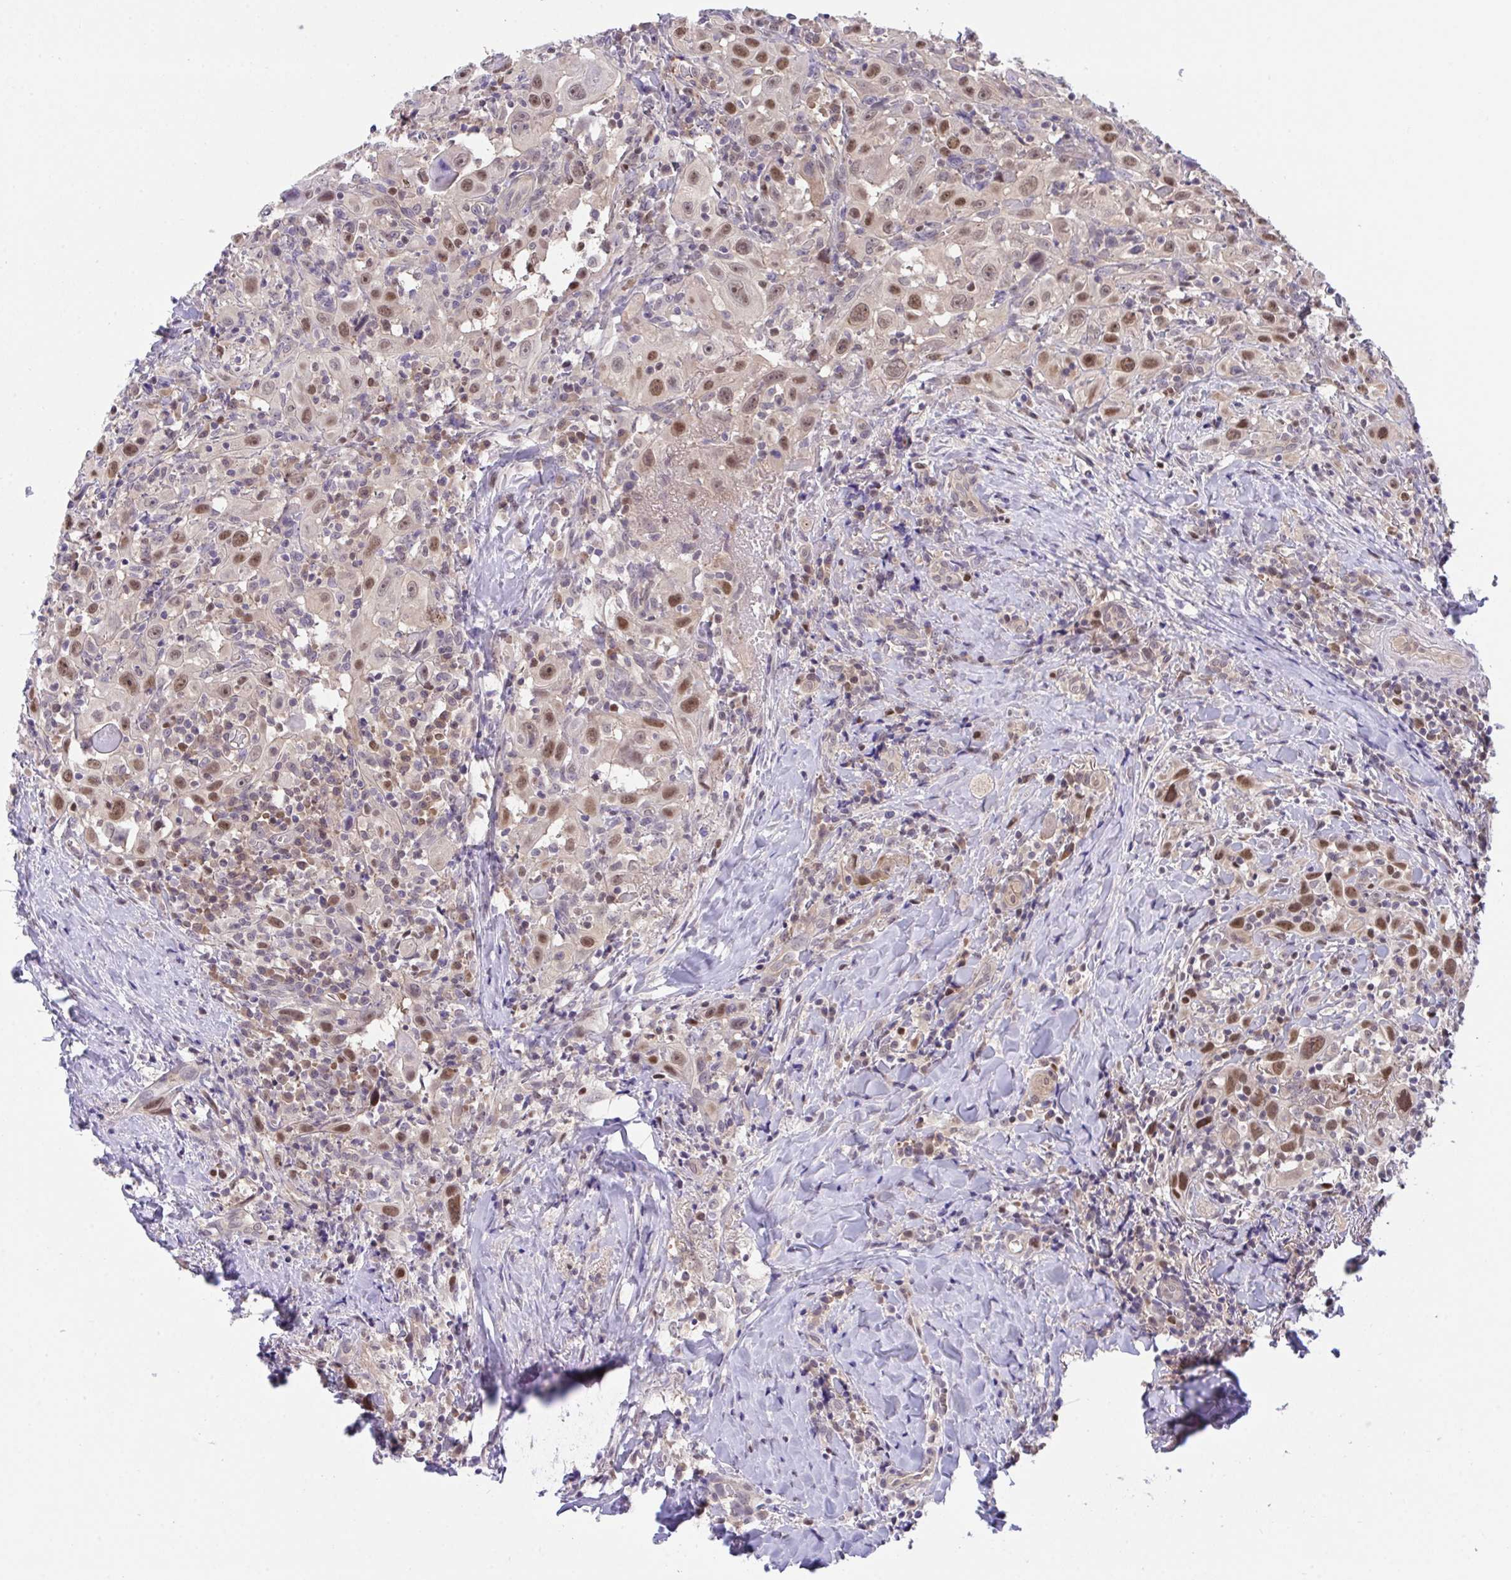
{"staining": {"intensity": "moderate", "quantity": ">75%", "location": "nuclear"}, "tissue": "head and neck cancer", "cell_type": "Tumor cells", "image_type": "cancer", "snomed": [{"axis": "morphology", "description": "Squamous cell carcinoma, NOS"}, {"axis": "topography", "description": "Head-Neck"}], "caption": "Tumor cells demonstrate moderate nuclear staining in about >75% of cells in head and neck squamous cell carcinoma. The protein is shown in brown color, while the nuclei are stained blue.", "gene": "ZNF444", "patient": {"sex": "female", "age": 95}}